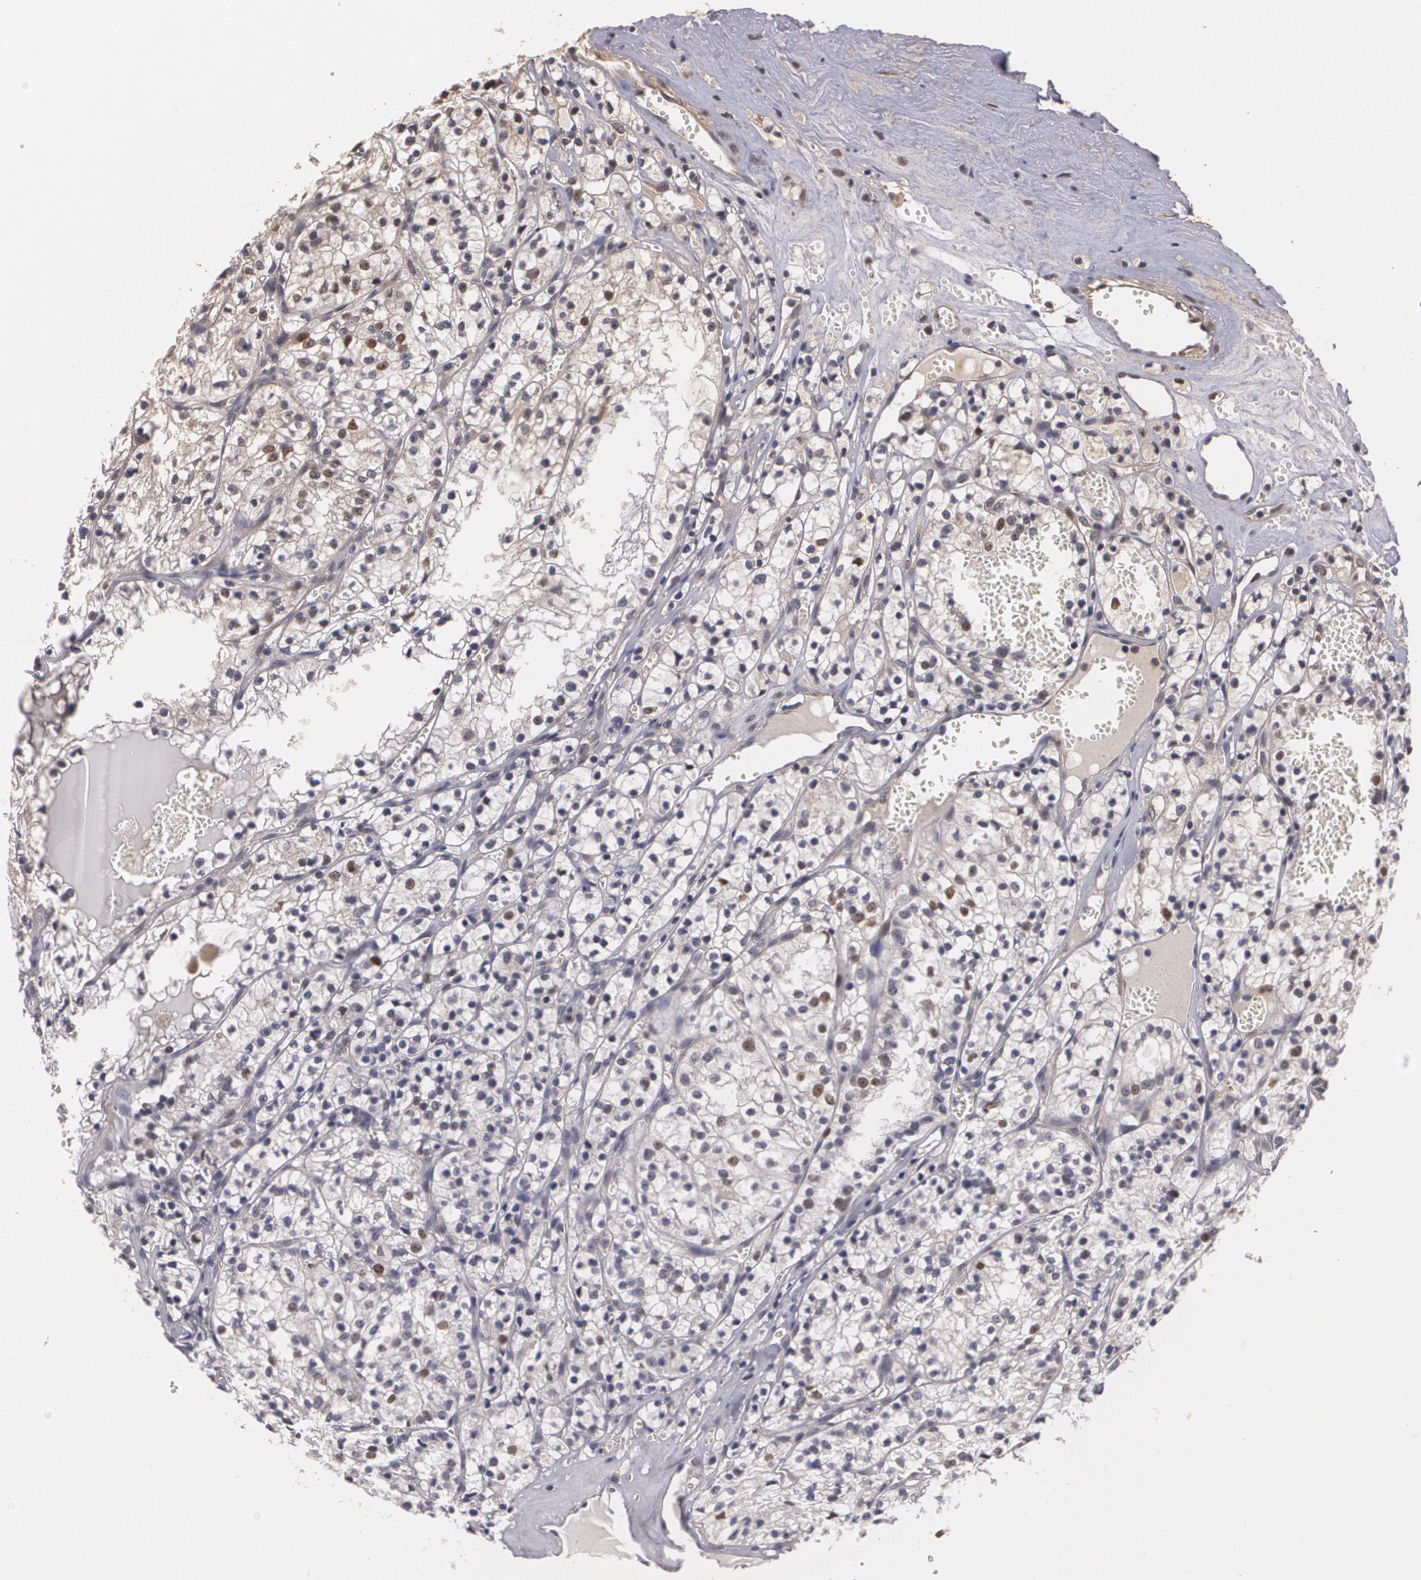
{"staining": {"intensity": "moderate", "quantity": "<25%", "location": "nuclear"}, "tissue": "renal cancer", "cell_type": "Tumor cells", "image_type": "cancer", "snomed": [{"axis": "morphology", "description": "Adenocarcinoma, NOS"}, {"axis": "topography", "description": "Kidney"}], "caption": "An image of human renal cancer (adenocarcinoma) stained for a protein shows moderate nuclear brown staining in tumor cells. Using DAB (brown) and hematoxylin (blue) stains, captured at high magnification using brightfield microscopy.", "gene": "BRCA1", "patient": {"sex": "male", "age": 61}}